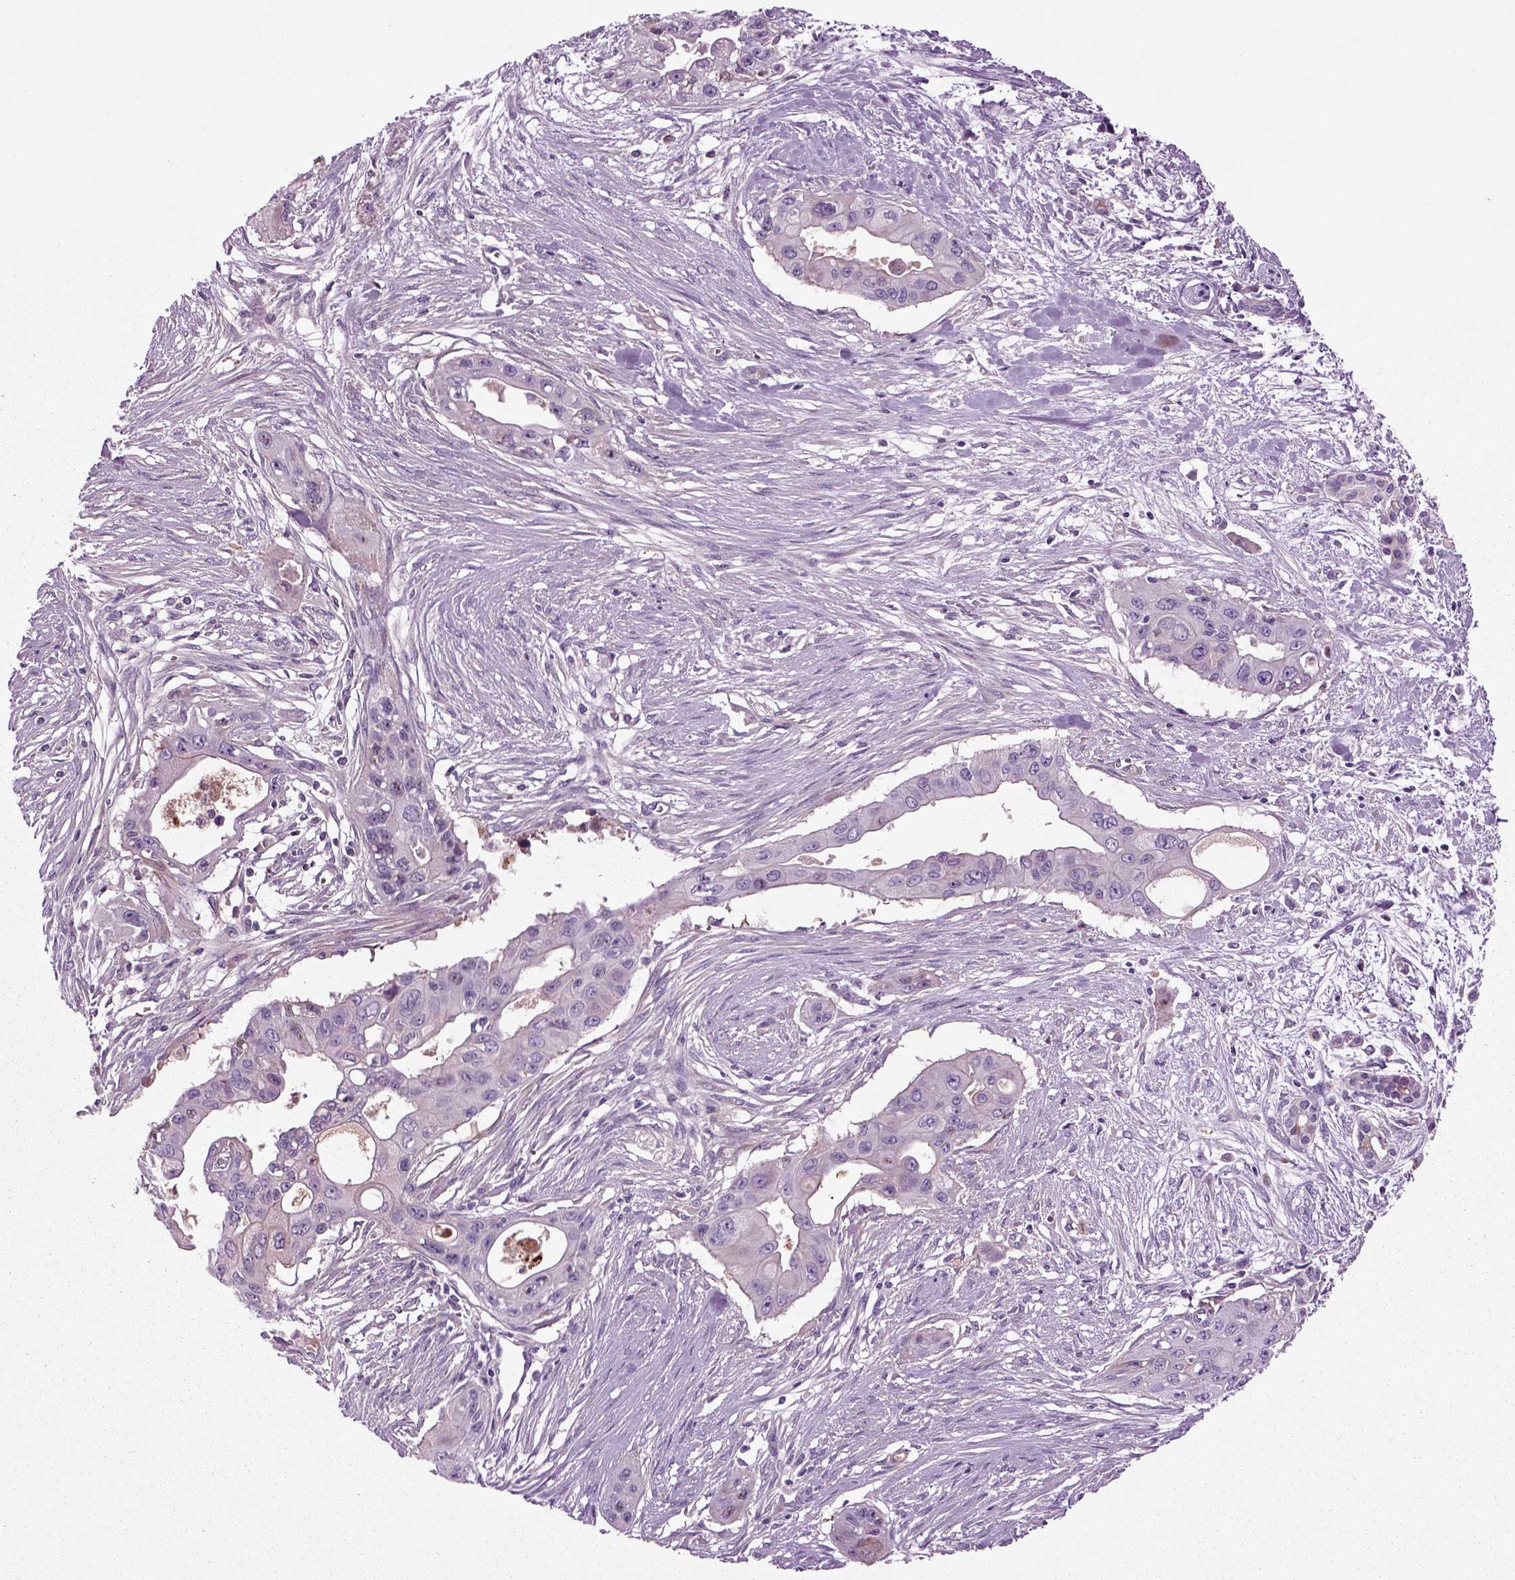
{"staining": {"intensity": "negative", "quantity": "none", "location": "none"}, "tissue": "pancreatic cancer", "cell_type": "Tumor cells", "image_type": "cancer", "snomed": [{"axis": "morphology", "description": "Adenocarcinoma, NOS"}, {"axis": "topography", "description": "Pancreas"}], "caption": "This image is of pancreatic cancer (adenocarcinoma) stained with immunohistochemistry to label a protein in brown with the nuclei are counter-stained blue. There is no staining in tumor cells.", "gene": "SPON1", "patient": {"sex": "male", "age": 60}}